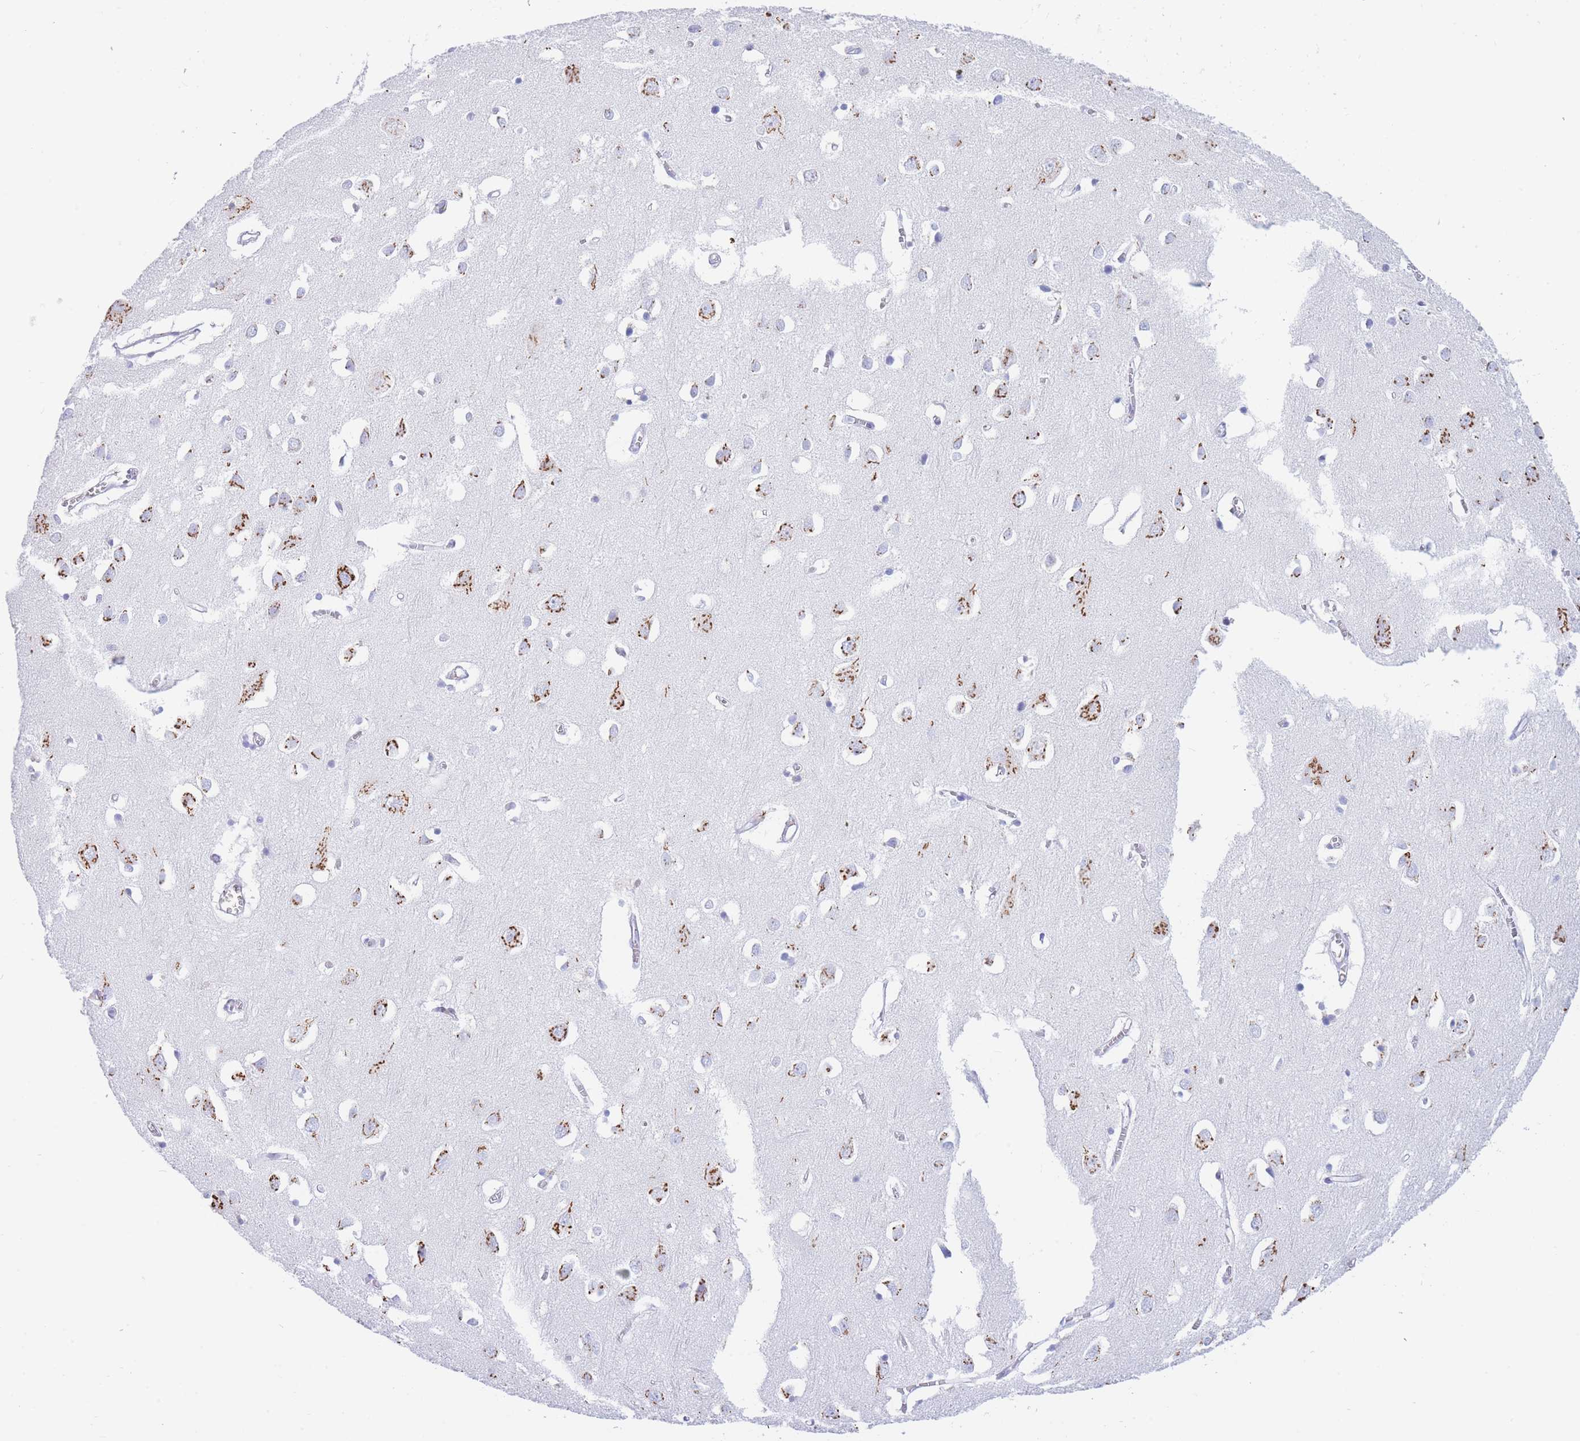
{"staining": {"intensity": "negative", "quantity": "none", "location": "none"}, "tissue": "cerebral cortex", "cell_type": "Endothelial cells", "image_type": "normal", "snomed": [{"axis": "morphology", "description": "Normal tissue, NOS"}, {"axis": "topography", "description": "Cerebral cortex"}], "caption": "Immunohistochemistry of benign human cerebral cortex demonstrates no positivity in endothelial cells.", "gene": "FAM3C", "patient": {"sex": "female", "age": 64}}